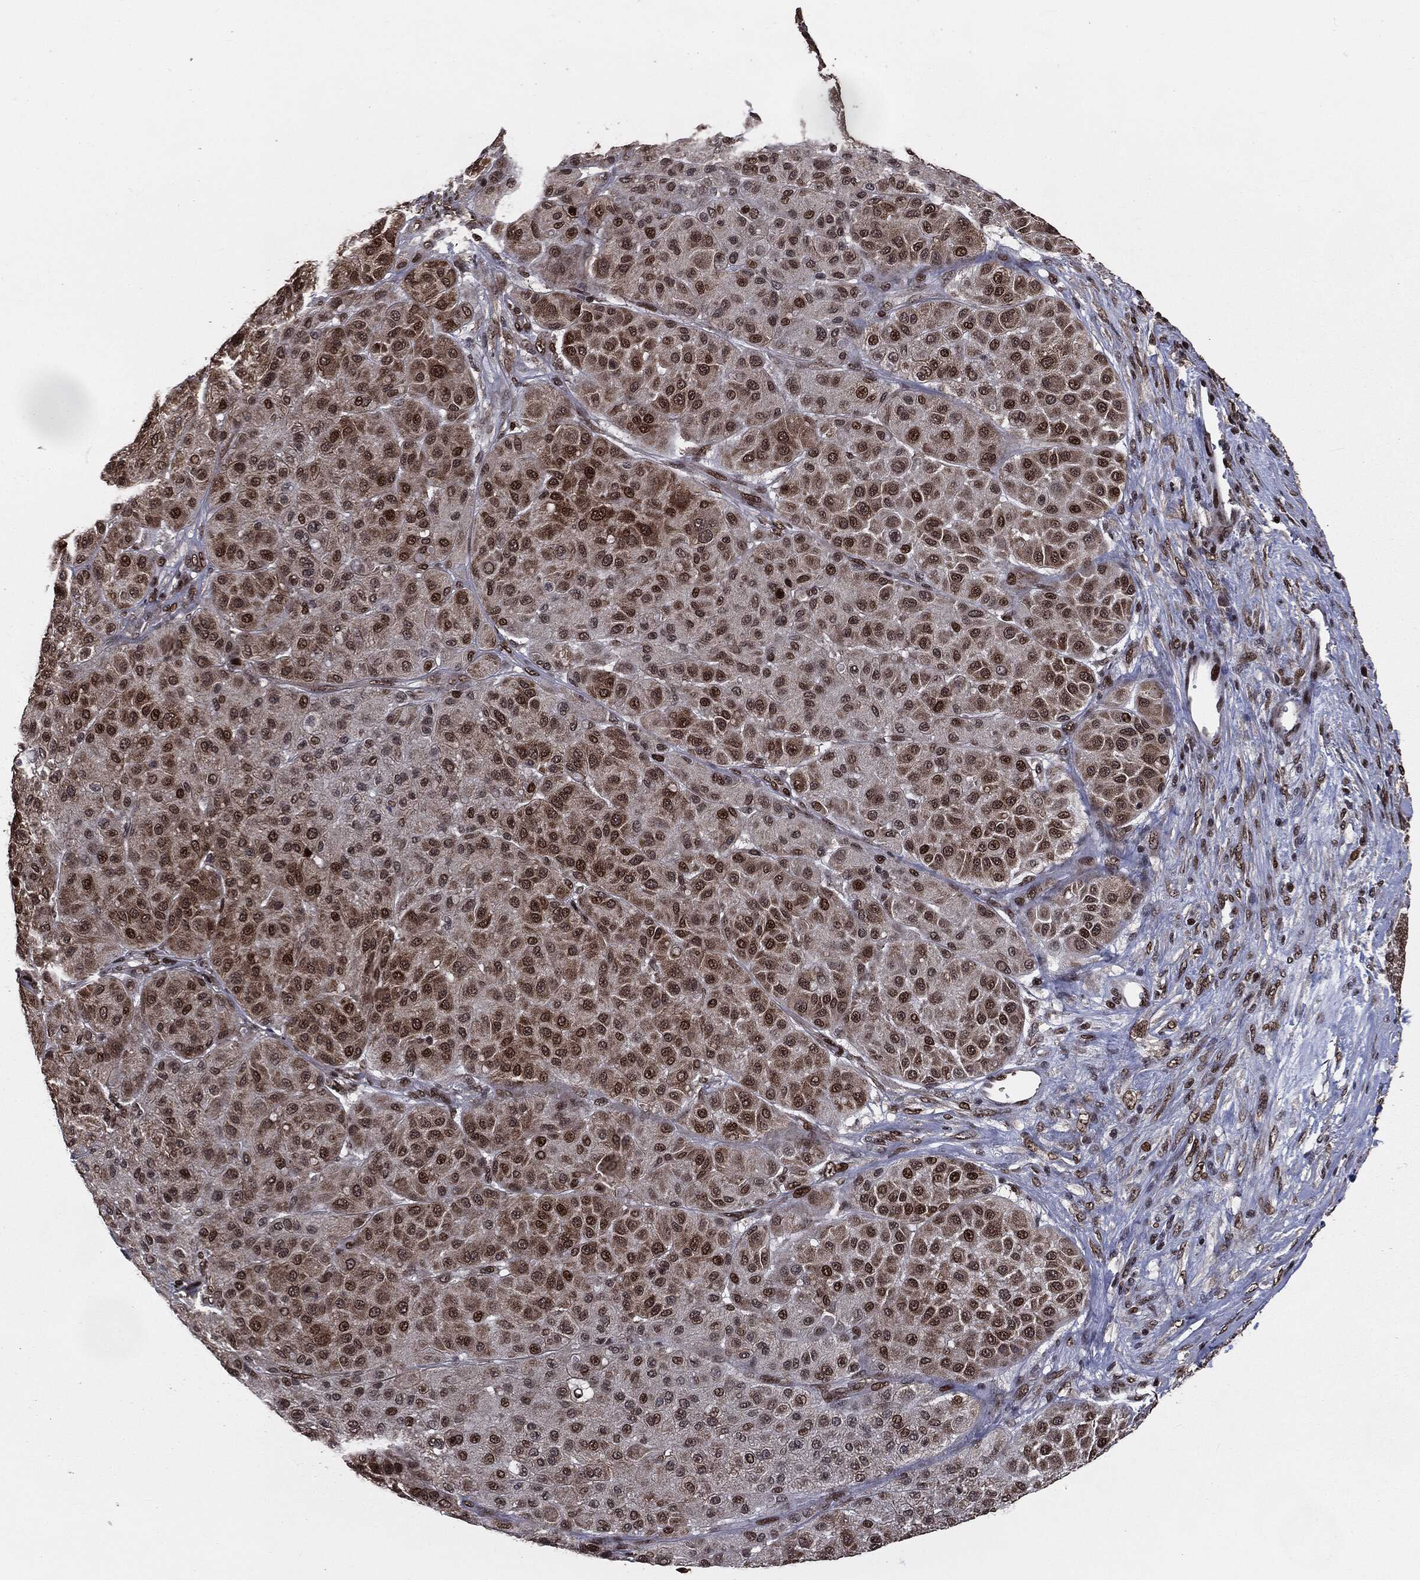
{"staining": {"intensity": "strong", "quantity": "25%-75%", "location": "nuclear"}, "tissue": "melanoma", "cell_type": "Tumor cells", "image_type": "cancer", "snomed": [{"axis": "morphology", "description": "Malignant melanoma, Metastatic site"}, {"axis": "topography", "description": "Smooth muscle"}], "caption": "Protein analysis of melanoma tissue exhibits strong nuclear expression in approximately 25%-75% of tumor cells. (IHC, brightfield microscopy, high magnification).", "gene": "DVL2", "patient": {"sex": "male", "age": 41}}